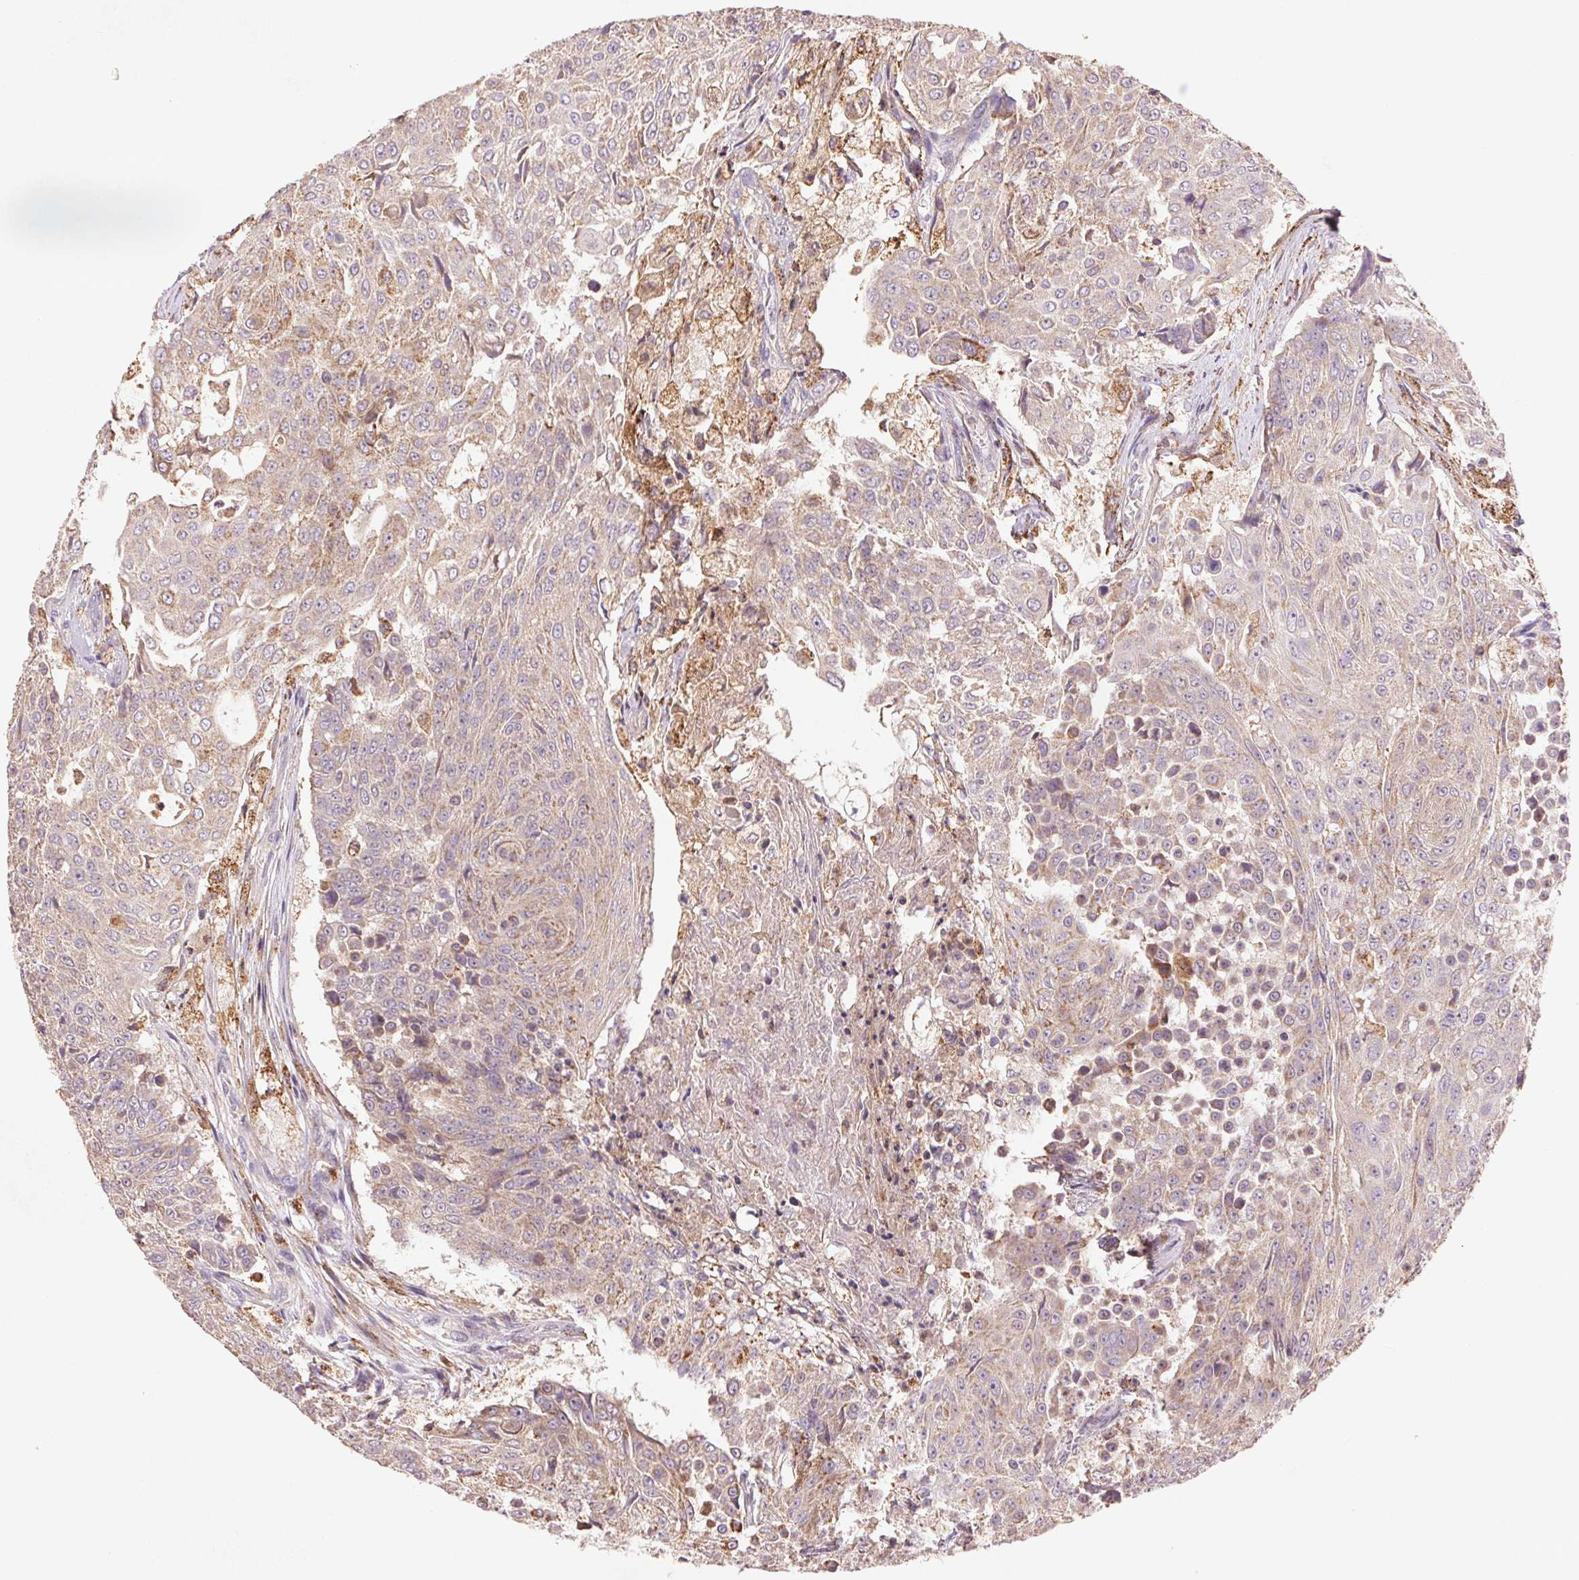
{"staining": {"intensity": "weak", "quantity": ">75%", "location": "cytoplasmic/membranous"}, "tissue": "urothelial cancer", "cell_type": "Tumor cells", "image_type": "cancer", "snomed": [{"axis": "morphology", "description": "Urothelial carcinoma, High grade"}, {"axis": "topography", "description": "Urinary bladder"}], "caption": "Urothelial cancer stained with IHC shows weak cytoplasmic/membranous expression in about >75% of tumor cells. Using DAB (3,3'-diaminobenzidine) (brown) and hematoxylin (blue) stains, captured at high magnification using brightfield microscopy.", "gene": "FNBP1L", "patient": {"sex": "female", "age": 63}}